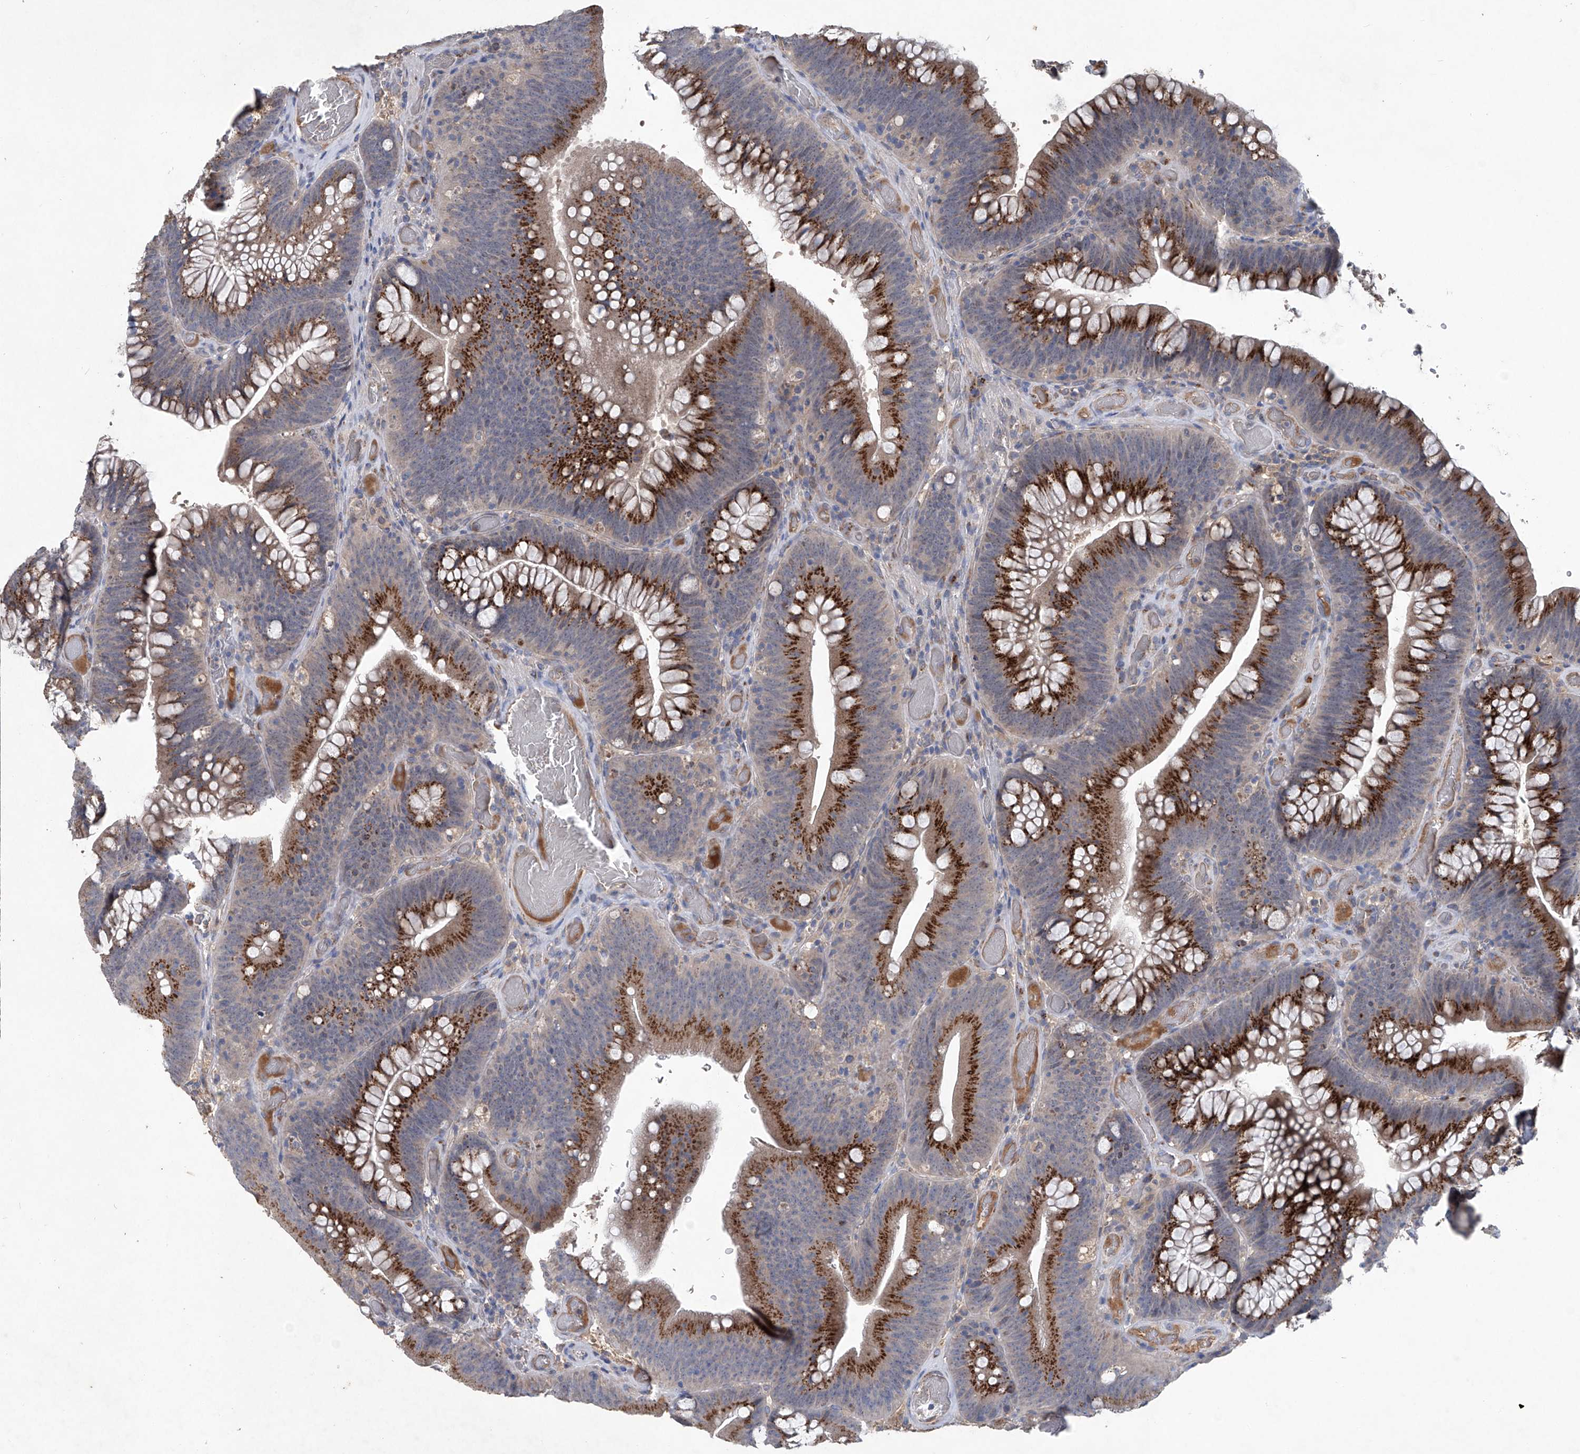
{"staining": {"intensity": "strong", "quantity": ">75%", "location": "cytoplasmic/membranous"}, "tissue": "colorectal cancer", "cell_type": "Tumor cells", "image_type": "cancer", "snomed": [{"axis": "morphology", "description": "Normal tissue, NOS"}, {"axis": "topography", "description": "Colon"}], "caption": "DAB immunohistochemical staining of human colorectal cancer reveals strong cytoplasmic/membranous protein staining in about >75% of tumor cells. (DAB = brown stain, brightfield microscopy at high magnification).", "gene": "PCSK5", "patient": {"sex": "female", "age": 82}}